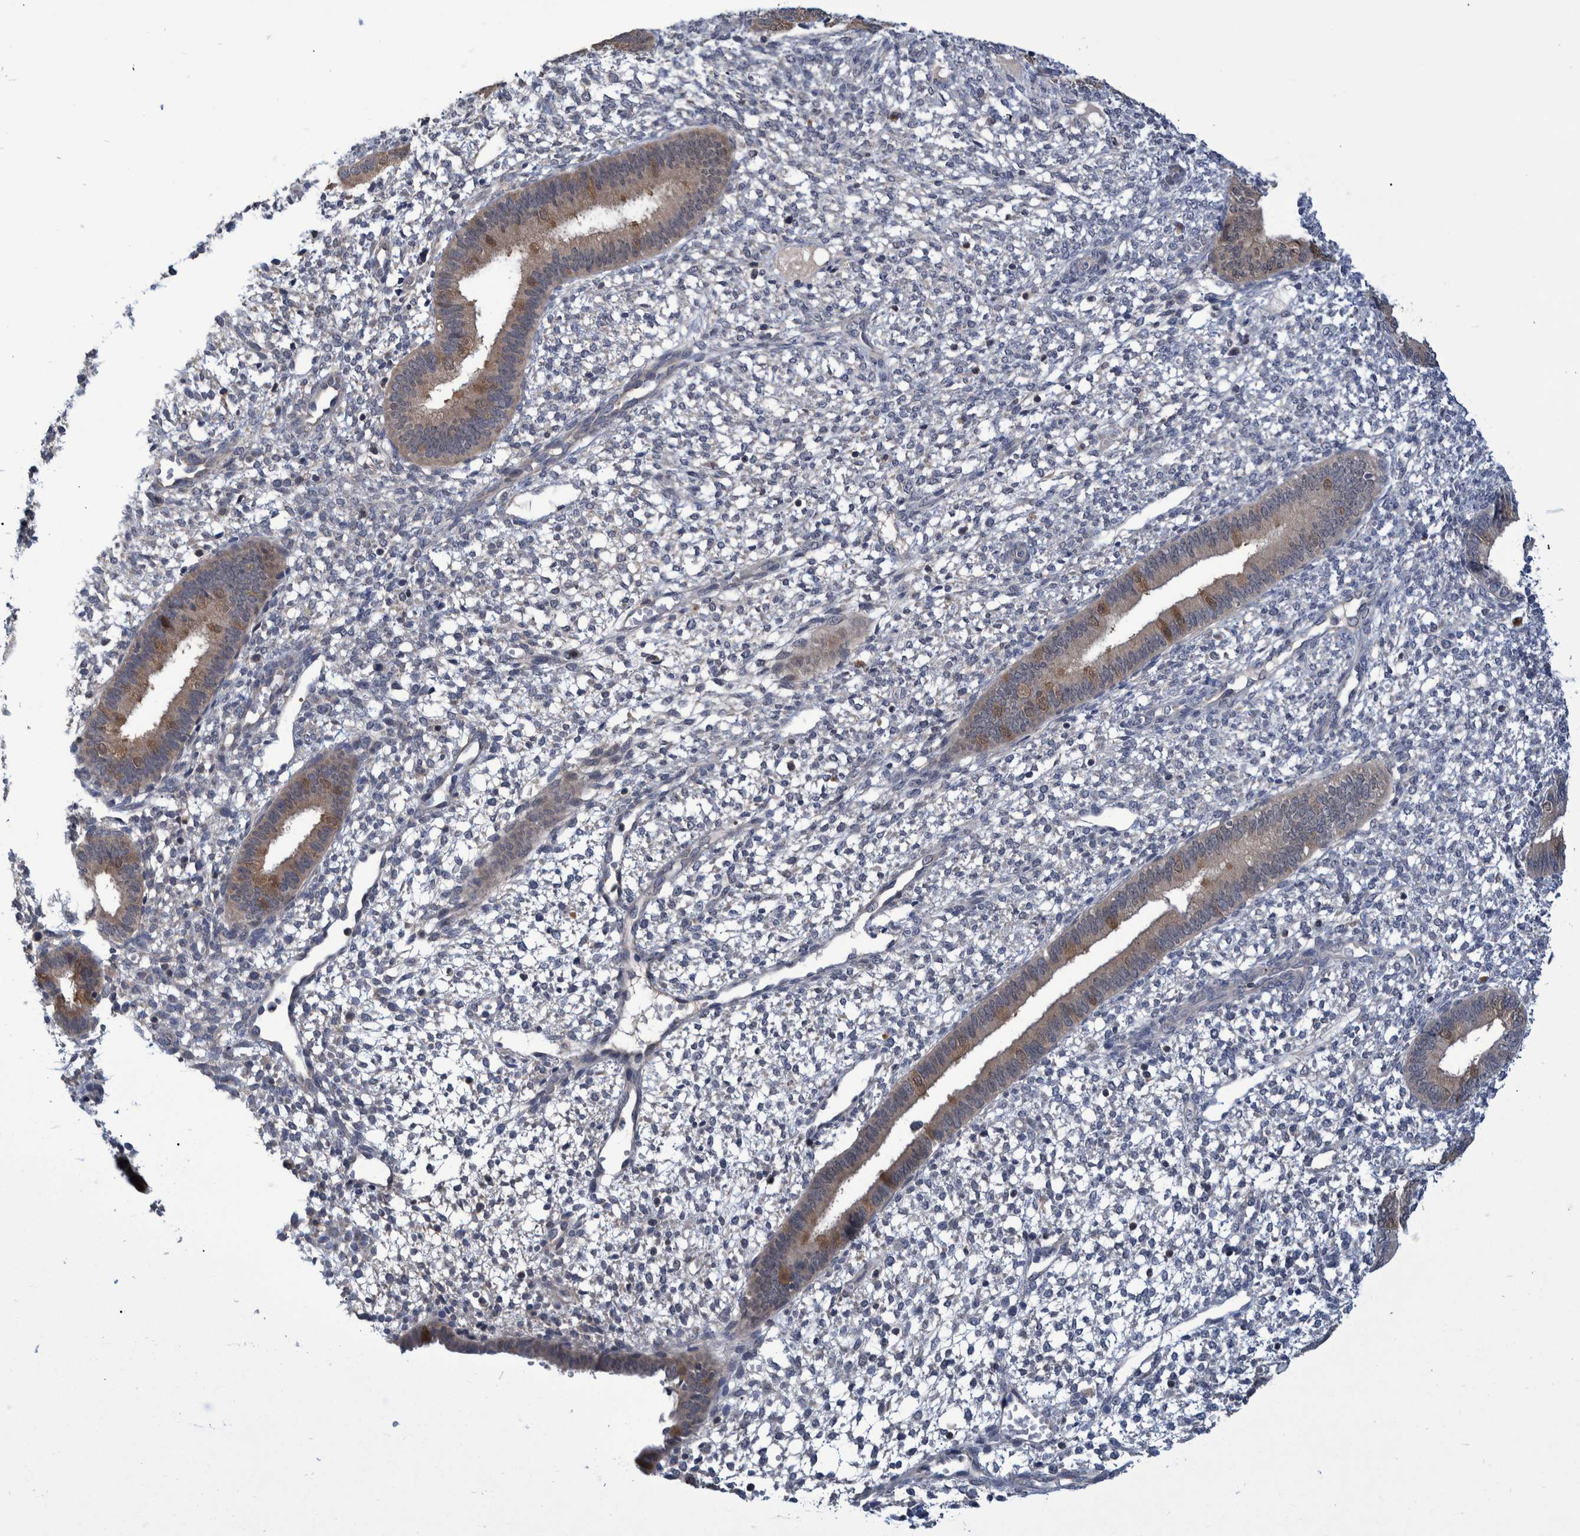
{"staining": {"intensity": "negative", "quantity": "none", "location": "none"}, "tissue": "endometrium", "cell_type": "Cells in endometrial stroma", "image_type": "normal", "snomed": [{"axis": "morphology", "description": "Normal tissue, NOS"}, {"axis": "topography", "description": "Endometrium"}], "caption": "The immunohistochemistry micrograph has no significant expression in cells in endometrial stroma of endometrium.", "gene": "PCYT2", "patient": {"sex": "female", "age": 46}}